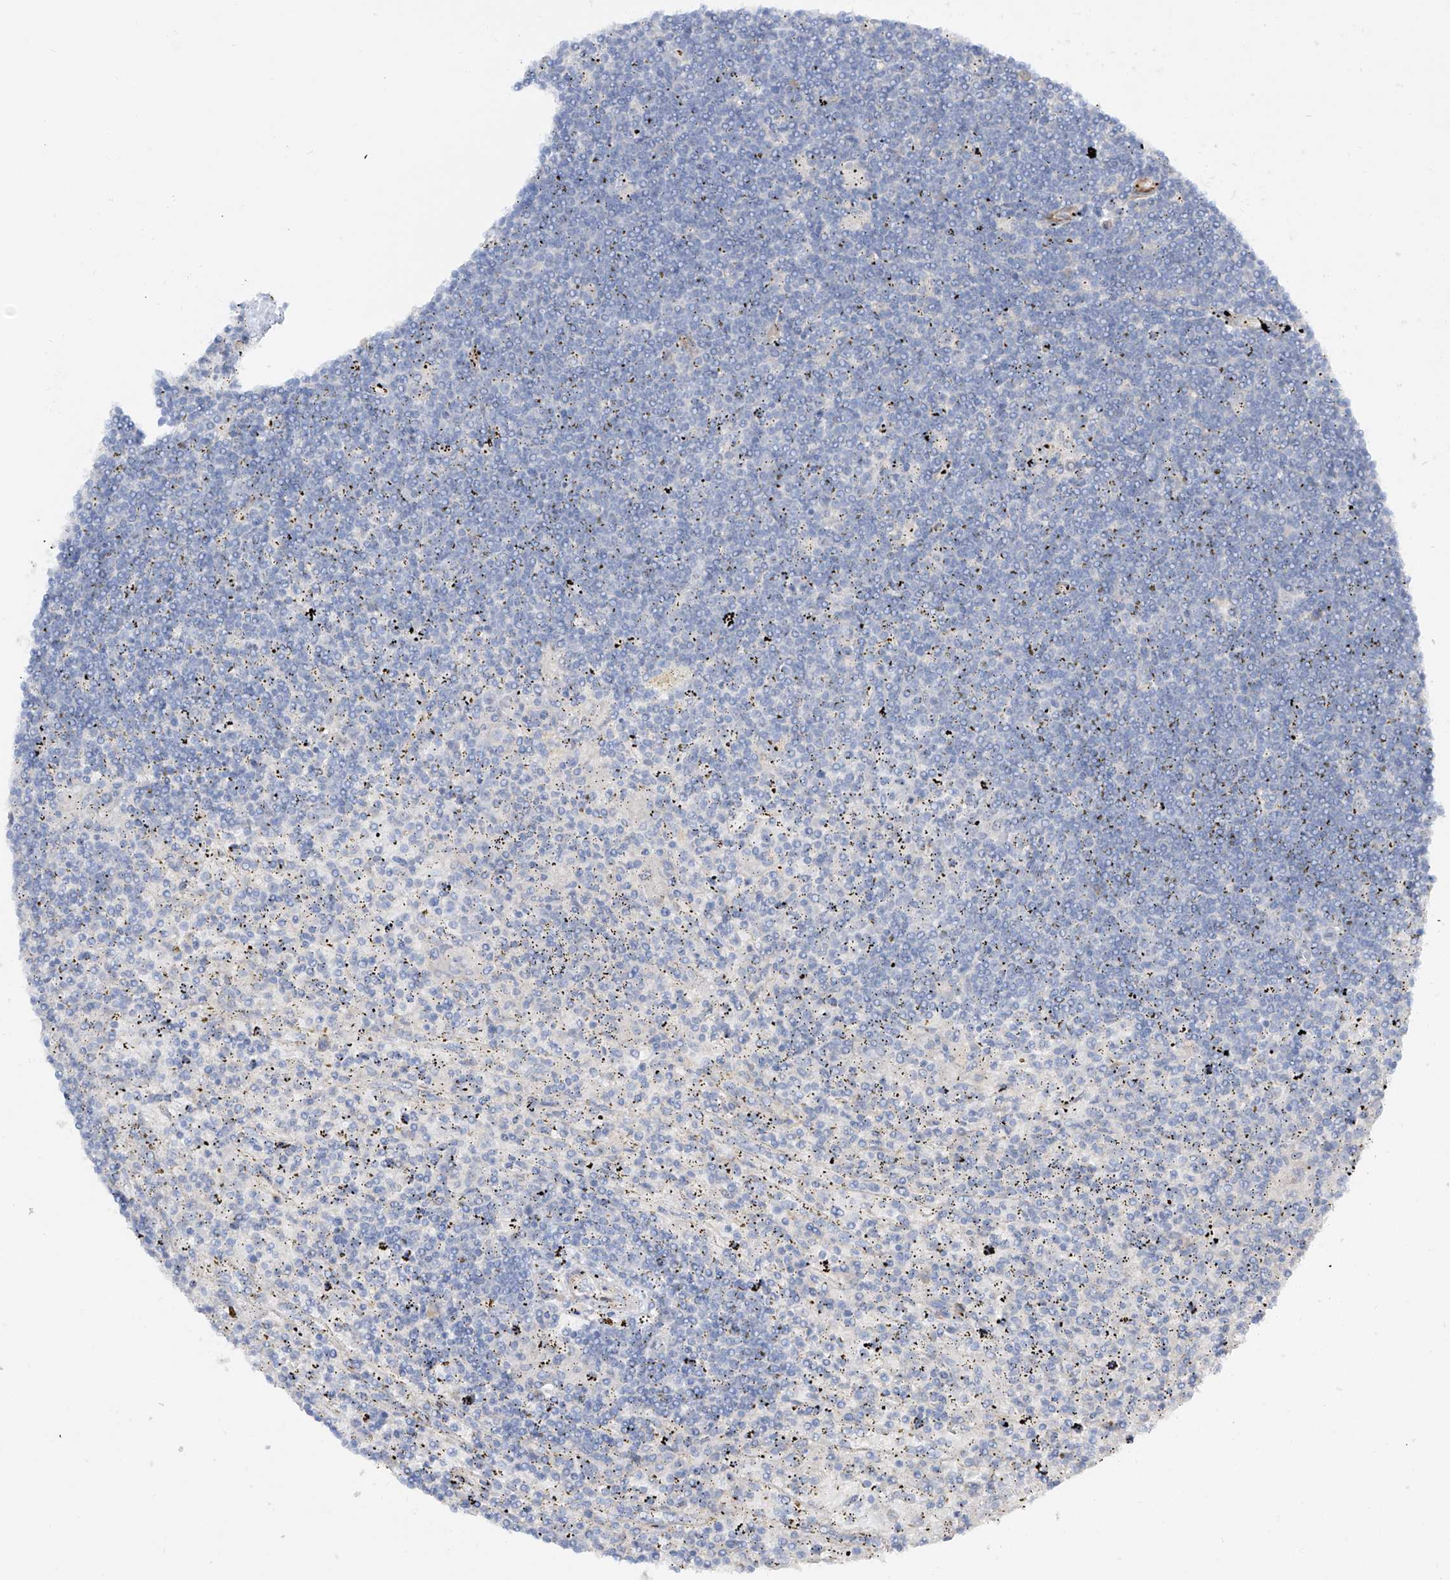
{"staining": {"intensity": "negative", "quantity": "none", "location": "none"}, "tissue": "lymphoma", "cell_type": "Tumor cells", "image_type": "cancer", "snomed": [{"axis": "morphology", "description": "Malignant lymphoma, non-Hodgkin's type, Low grade"}, {"axis": "topography", "description": "Spleen"}], "caption": "Malignant lymphoma, non-Hodgkin's type (low-grade) was stained to show a protein in brown. There is no significant staining in tumor cells. (Immunohistochemistry (ihc), brightfield microscopy, high magnification).", "gene": "LCA5", "patient": {"sex": "male", "age": 76}}